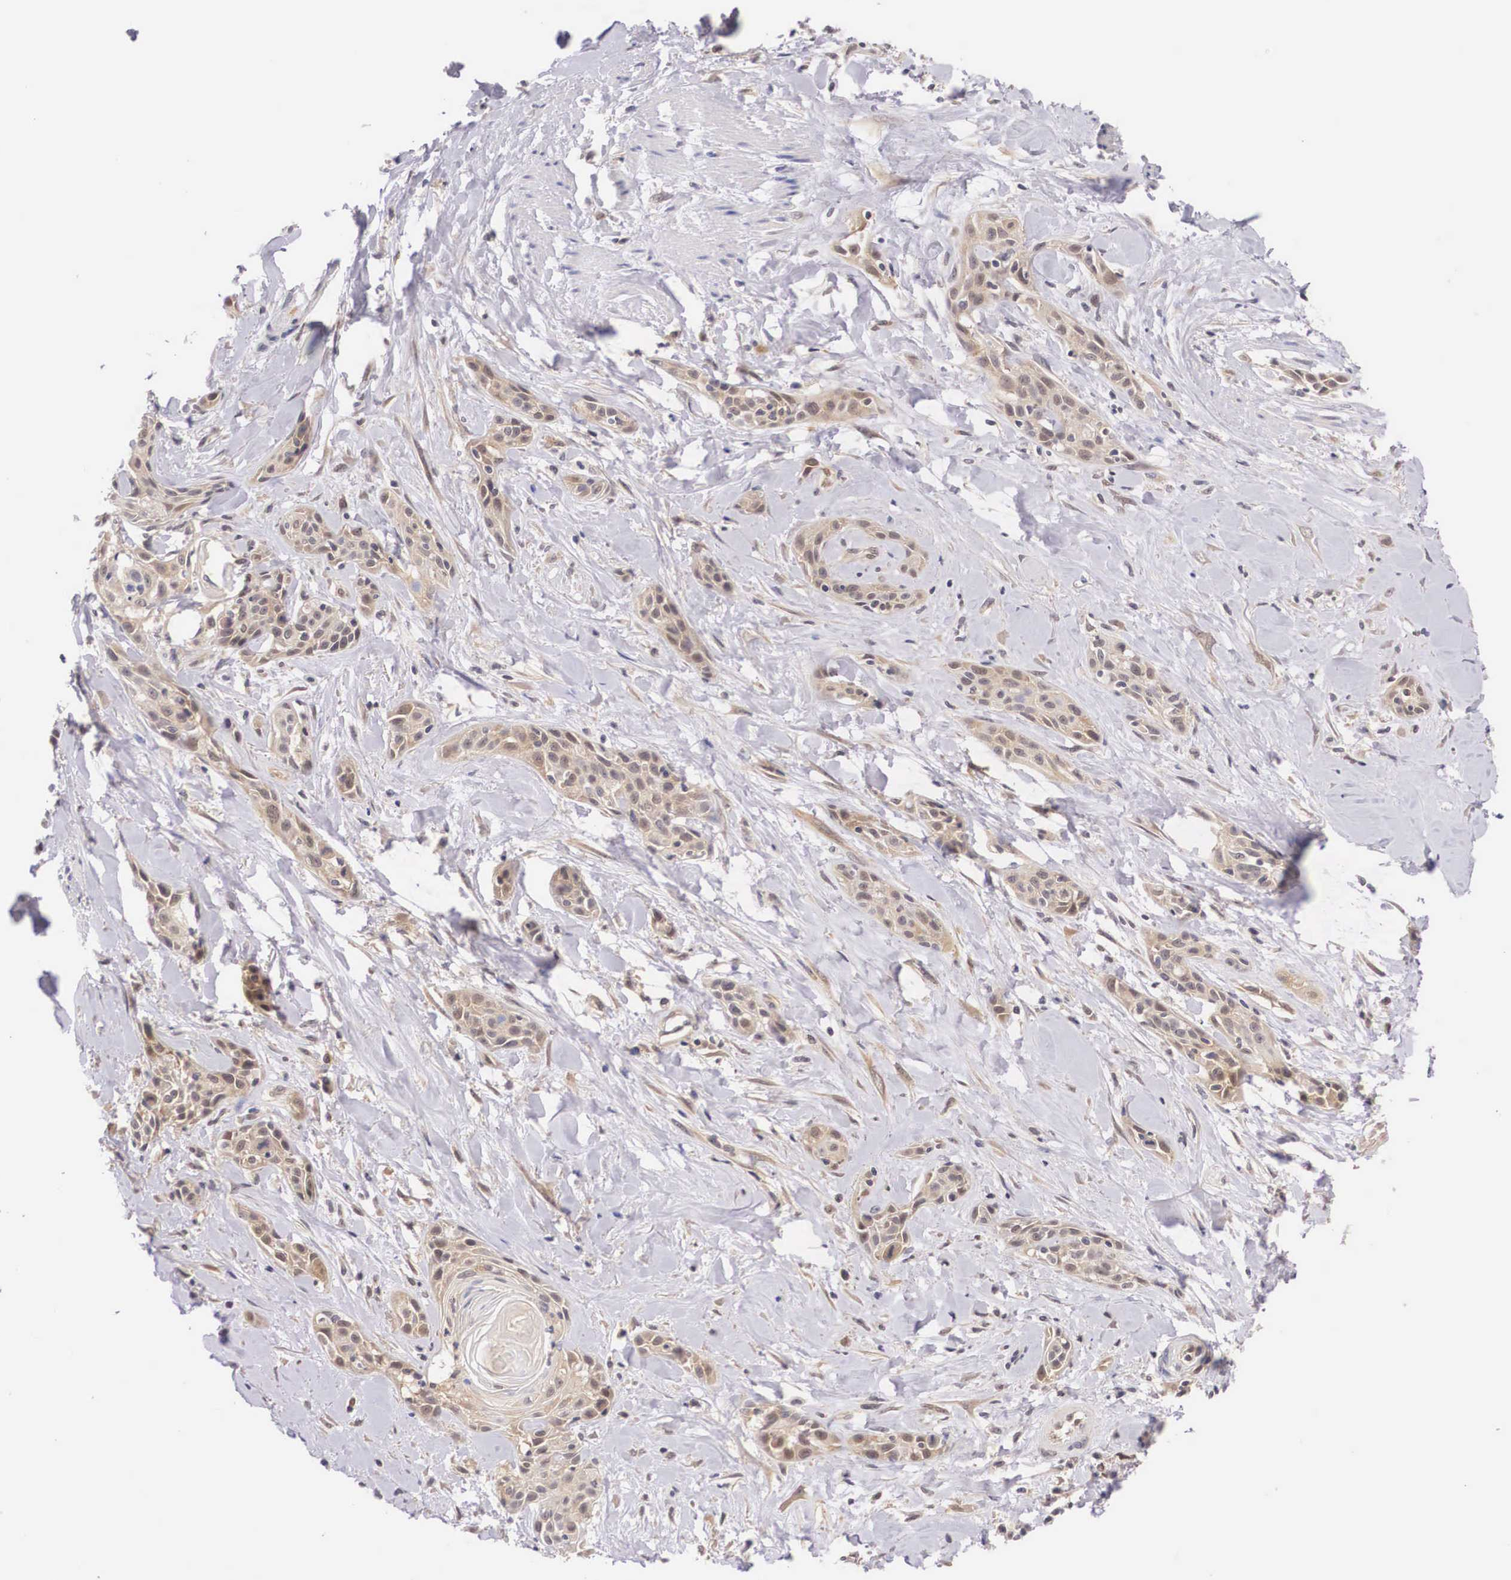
{"staining": {"intensity": "moderate", "quantity": ">75%", "location": "cytoplasmic/membranous"}, "tissue": "skin cancer", "cell_type": "Tumor cells", "image_type": "cancer", "snomed": [{"axis": "morphology", "description": "Squamous cell carcinoma, NOS"}, {"axis": "topography", "description": "Skin"}, {"axis": "topography", "description": "Anal"}], "caption": "Squamous cell carcinoma (skin) stained with immunohistochemistry shows moderate cytoplasmic/membranous expression in approximately >75% of tumor cells.", "gene": "IGBP1", "patient": {"sex": "male", "age": 64}}